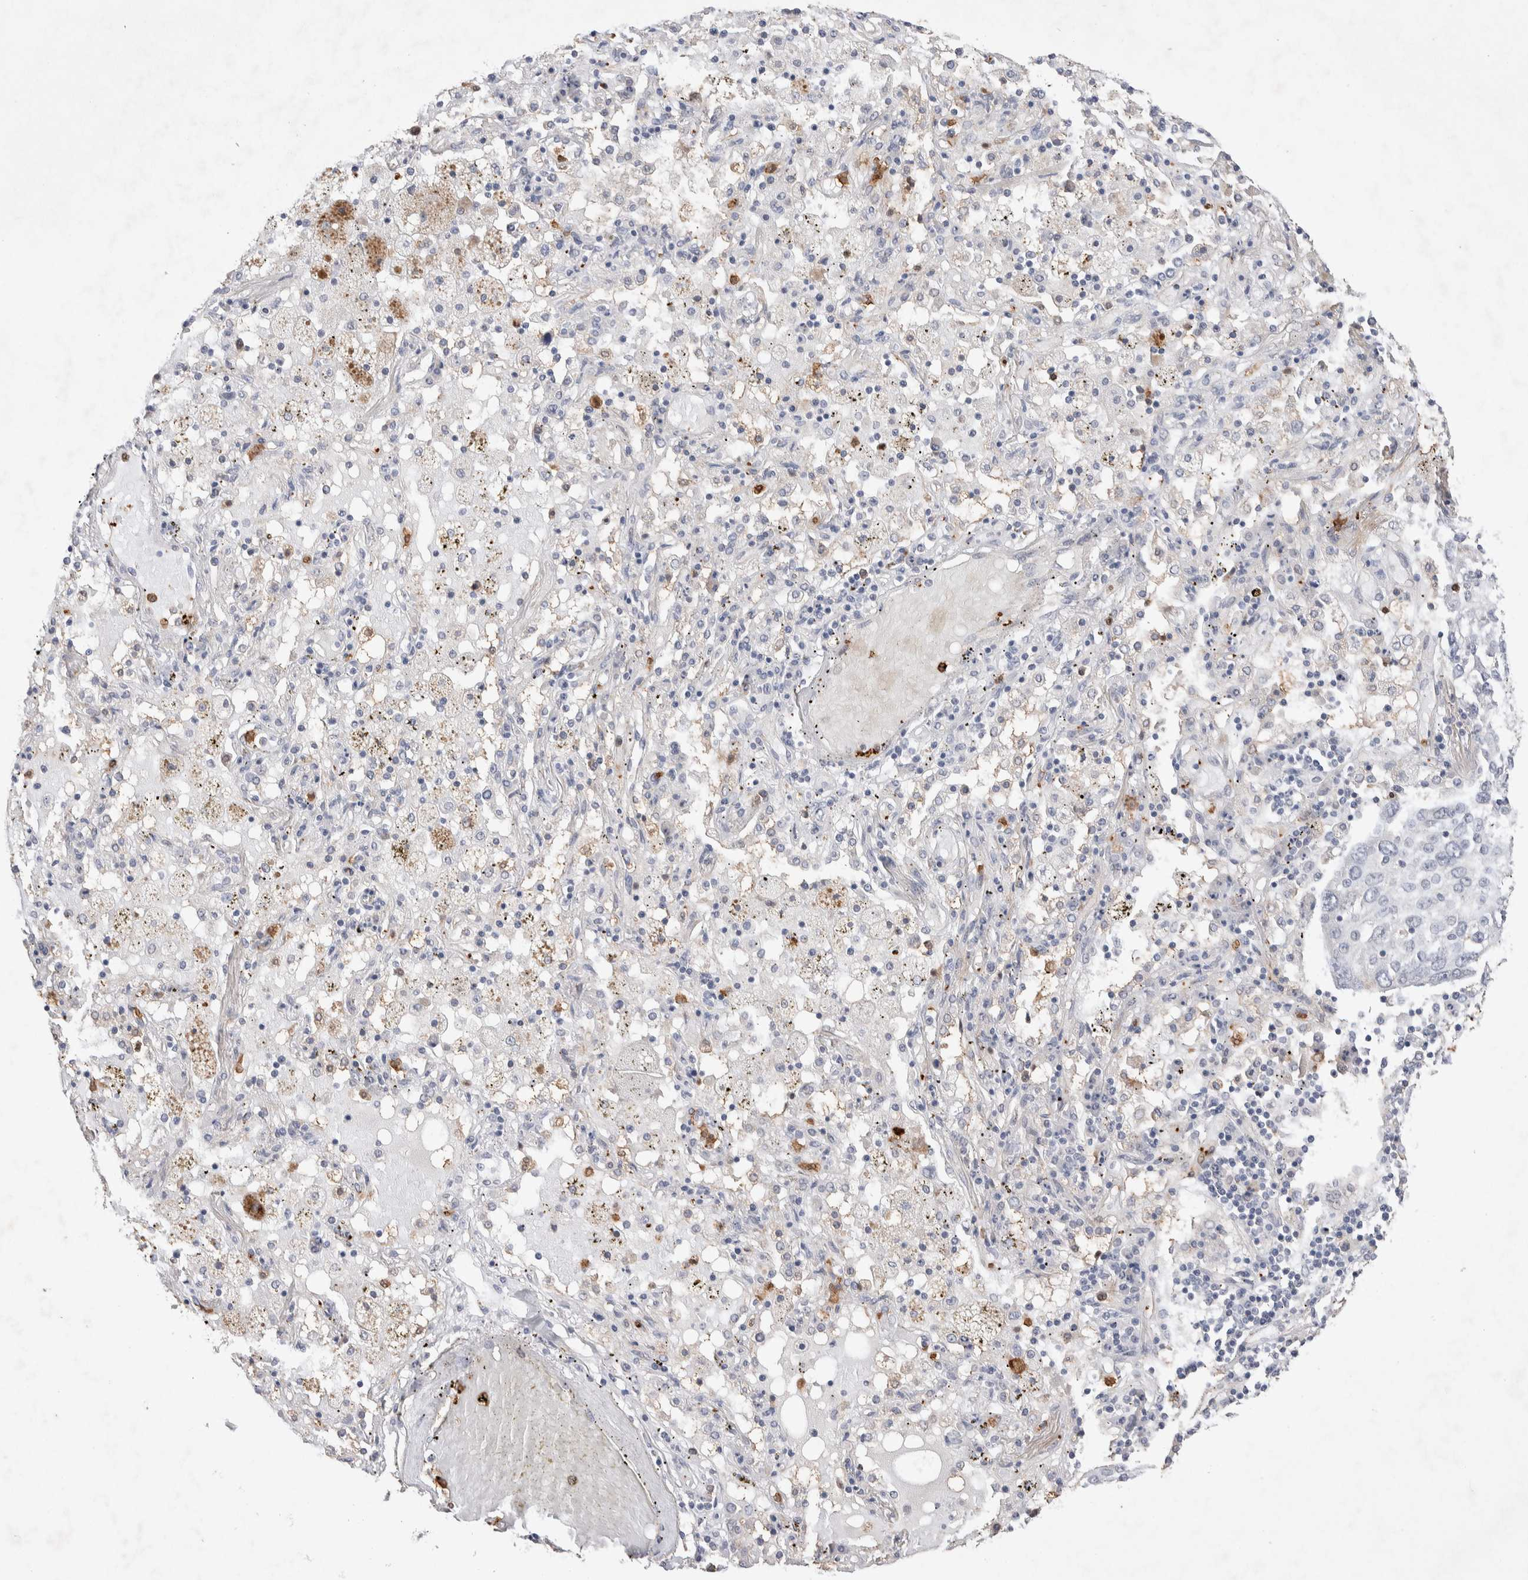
{"staining": {"intensity": "negative", "quantity": "none", "location": "none"}, "tissue": "lung cancer", "cell_type": "Tumor cells", "image_type": "cancer", "snomed": [{"axis": "morphology", "description": "Squamous cell carcinoma, NOS"}, {"axis": "topography", "description": "Lung"}], "caption": "IHC photomicrograph of neoplastic tissue: human lung squamous cell carcinoma stained with DAB (3,3'-diaminobenzidine) demonstrates no significant protein expression in tumor cells. Brightfield microscopy of IHC stained with DAB (3,3'-diaminobenzidine) (brown) and hematoxylin (blue), captured at high magnification.", "gene": "FFAR2", "patient": {"sex": "male", "age": 65}}